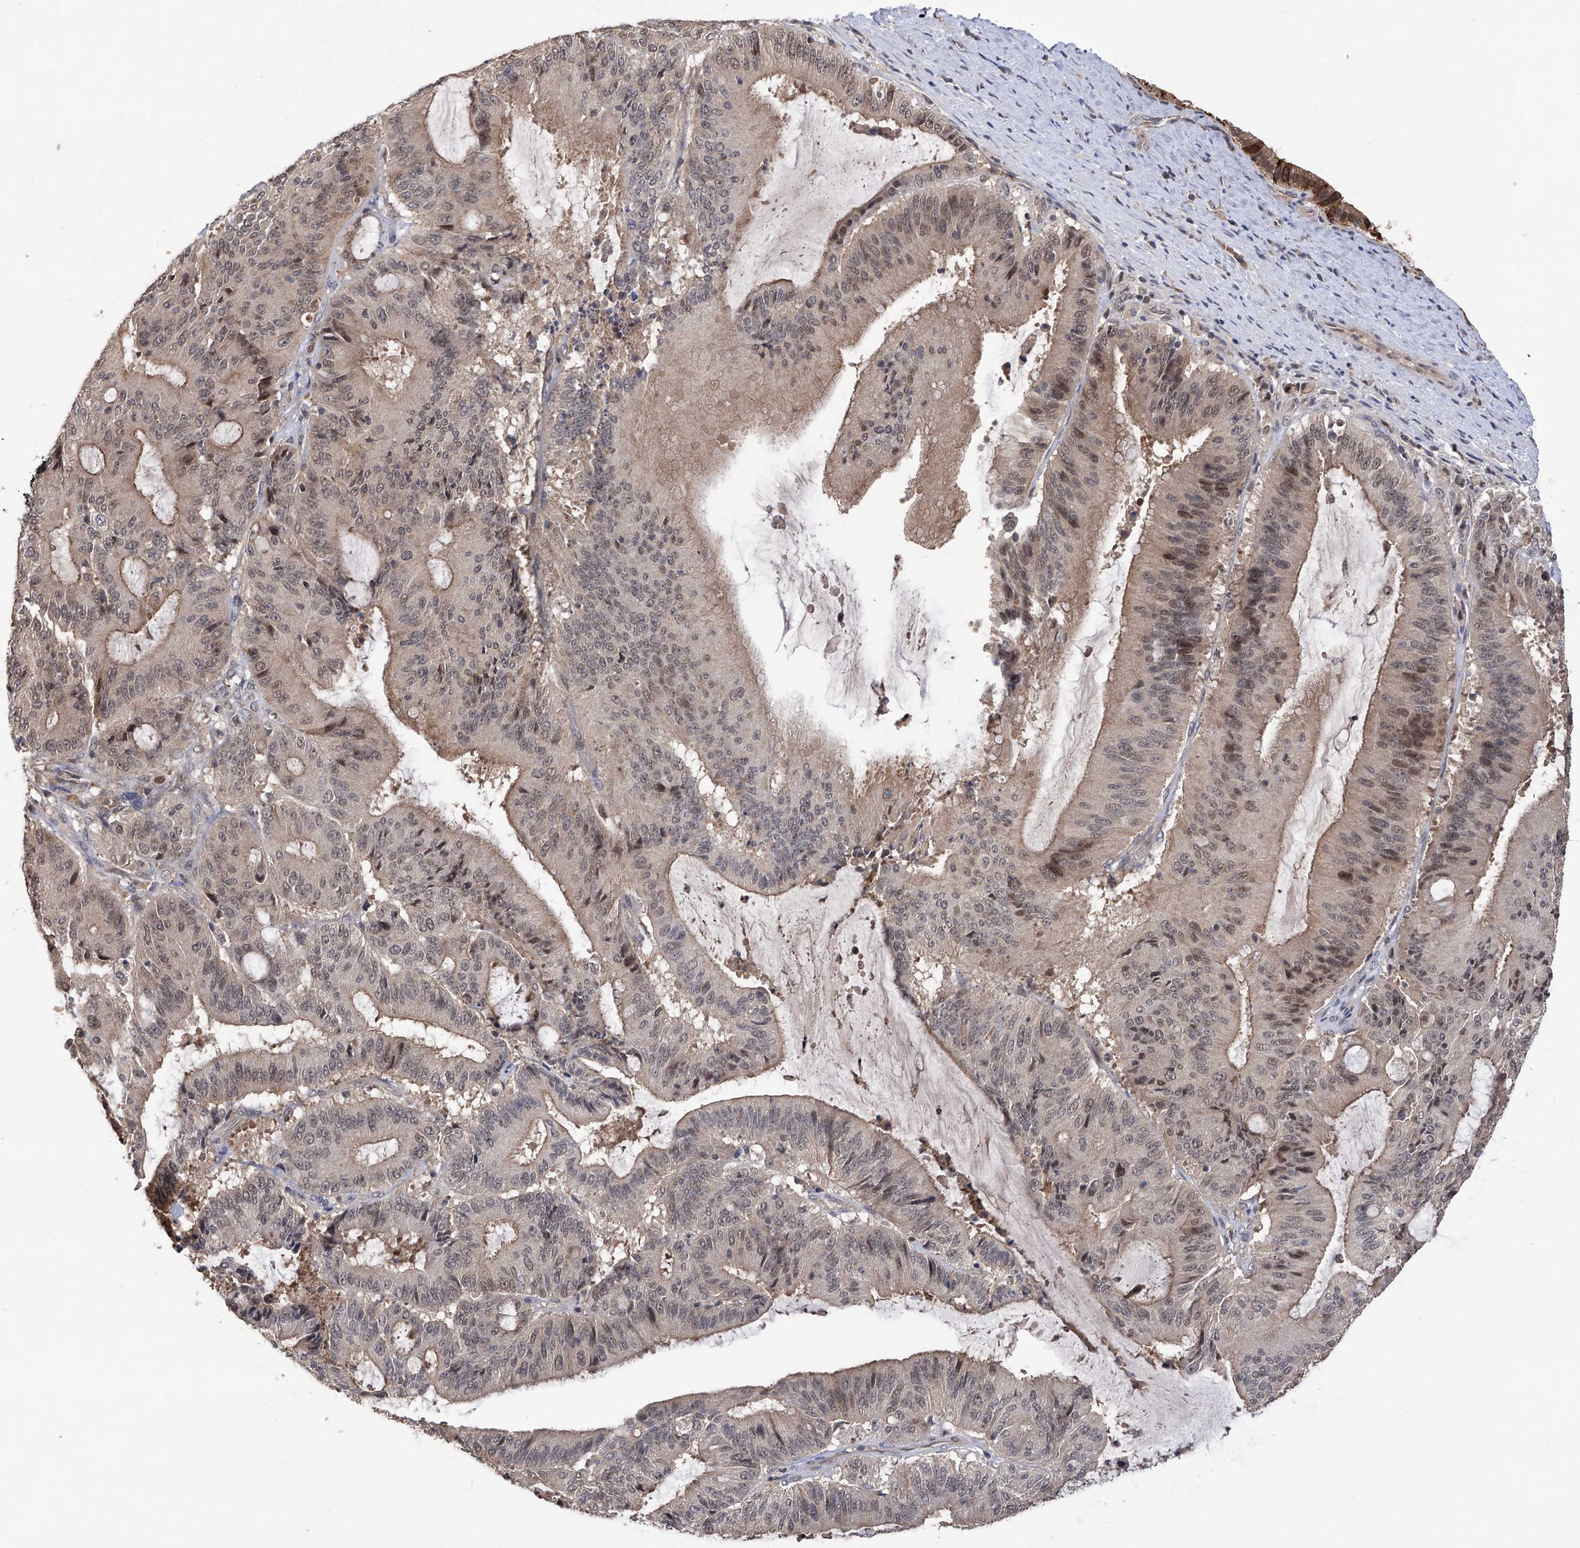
{"staining": {"intensity": "moderate", "quantity": "<25%", "location": "nuclear"}, "tissue": "liver cancer", "cell_type": "Tumor cells", "image_type": "cancer", "snomed": [{"axis": "morphology", "description": "Normal tissue, NOS"}, {"axis": "morphology", "description": "Cholangiocarcinoma"}, {"axis": "topography", "description": "Liver"}, {"axis": "topography", "description": "Peripheral nerve tissue"}], "caption": "This image demonstrates immunohistochemistry staining of human liver cancer, with low moderate nuclear expression in approximately <25% of tumor cells.", "gene": "LYSMD4", "patient": {"sex": "female", "age": 73}}